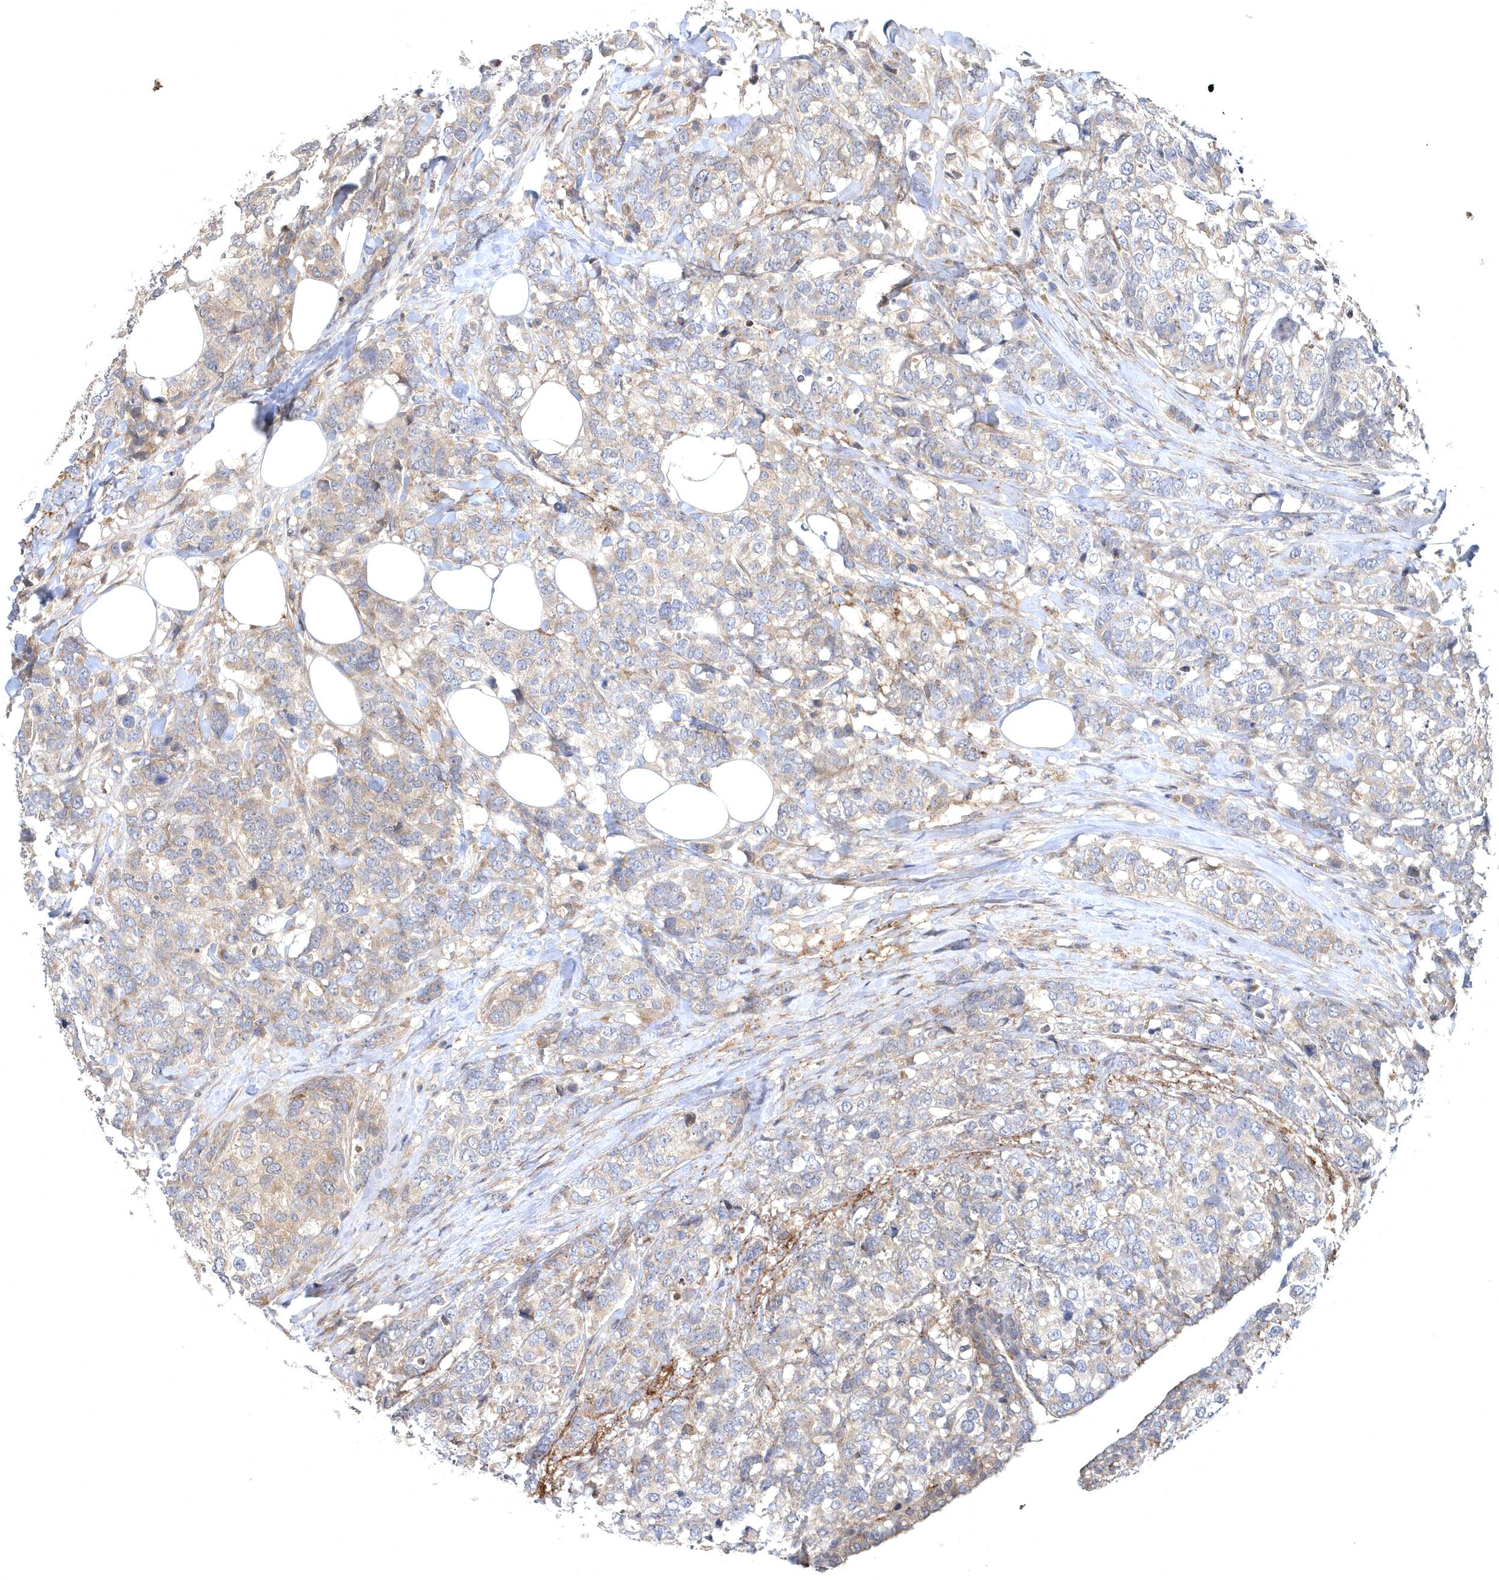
{"staining": {"intensity": "weak", "quantity": "<25%", "location": "cytoplasmic/membranous"}, "tissue": "breast cancer", "cell_type": "Tumor cells", "image_type": "cancer", "snomed": [{"axis": "morphology", "description": "Lobular carcinoma"}, {"axis": "topography", "description": "Breast"}], "caption": "The photomicrograph exhibits no staining of tumor cells in lobular carcinoma (breast).", "gene": "HMGCS1", "patient": {"sex": "female", "age": 59}}